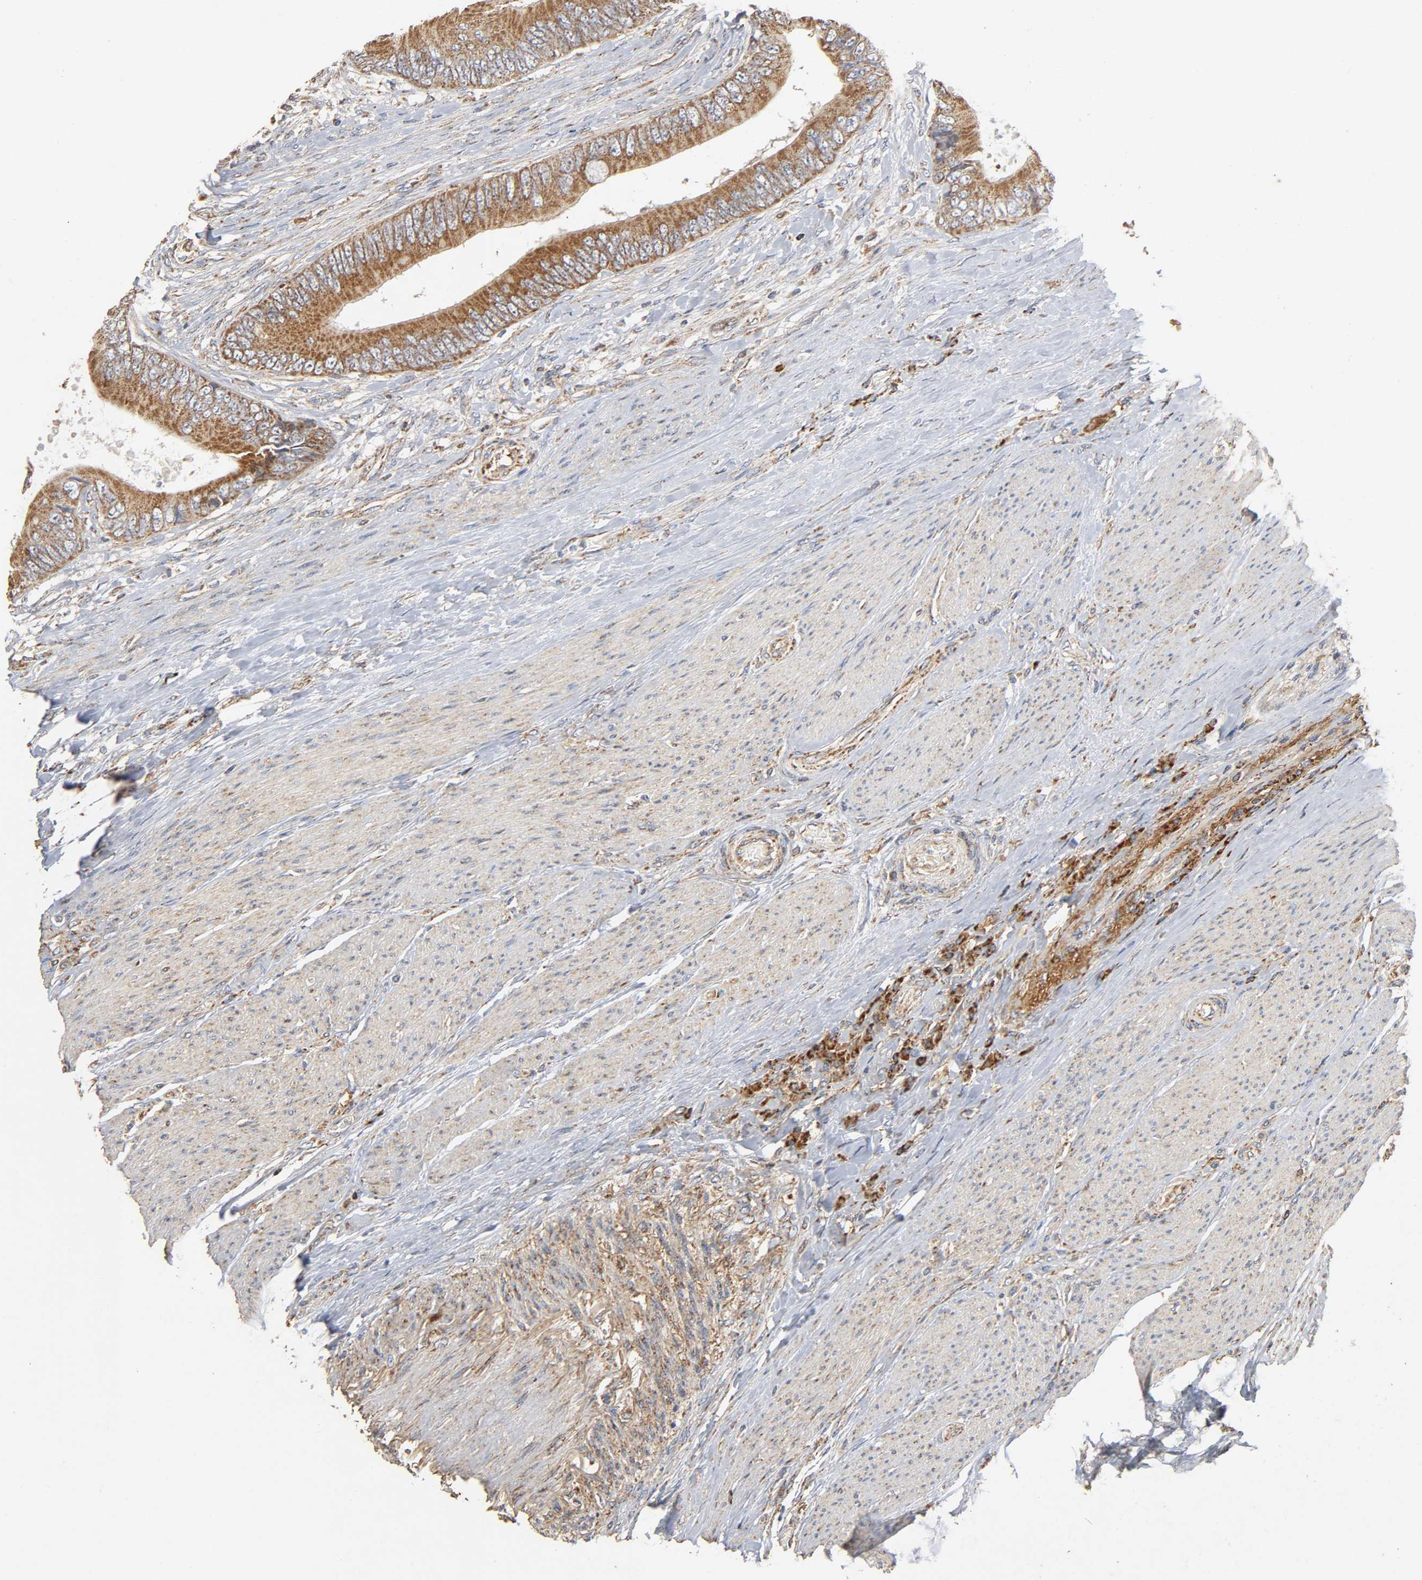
{"staining": {"intensity": "strong", "quantity": ">75%", "location": "cytoplasmic/membranous"}, "tissue": "colorectal cancer", "cell_type": "Tumor cells", "image_type": "cancer", "snomed": [{"axis": "morphology", "description": "Adenocarcinoma, NOS"}, {"axis": "topography", "description": "Rectum"}], "caption": "Immunohistochemical staining of colorectal cancer (adenocarcinoma) reveals high levels of strong cytoplasmic/membranous staining in approximately >75% of tumor cells. Nuclei are stained in blue.", "gene": "NDUFS3", "patient": {"sex": "female", "age": 77}}